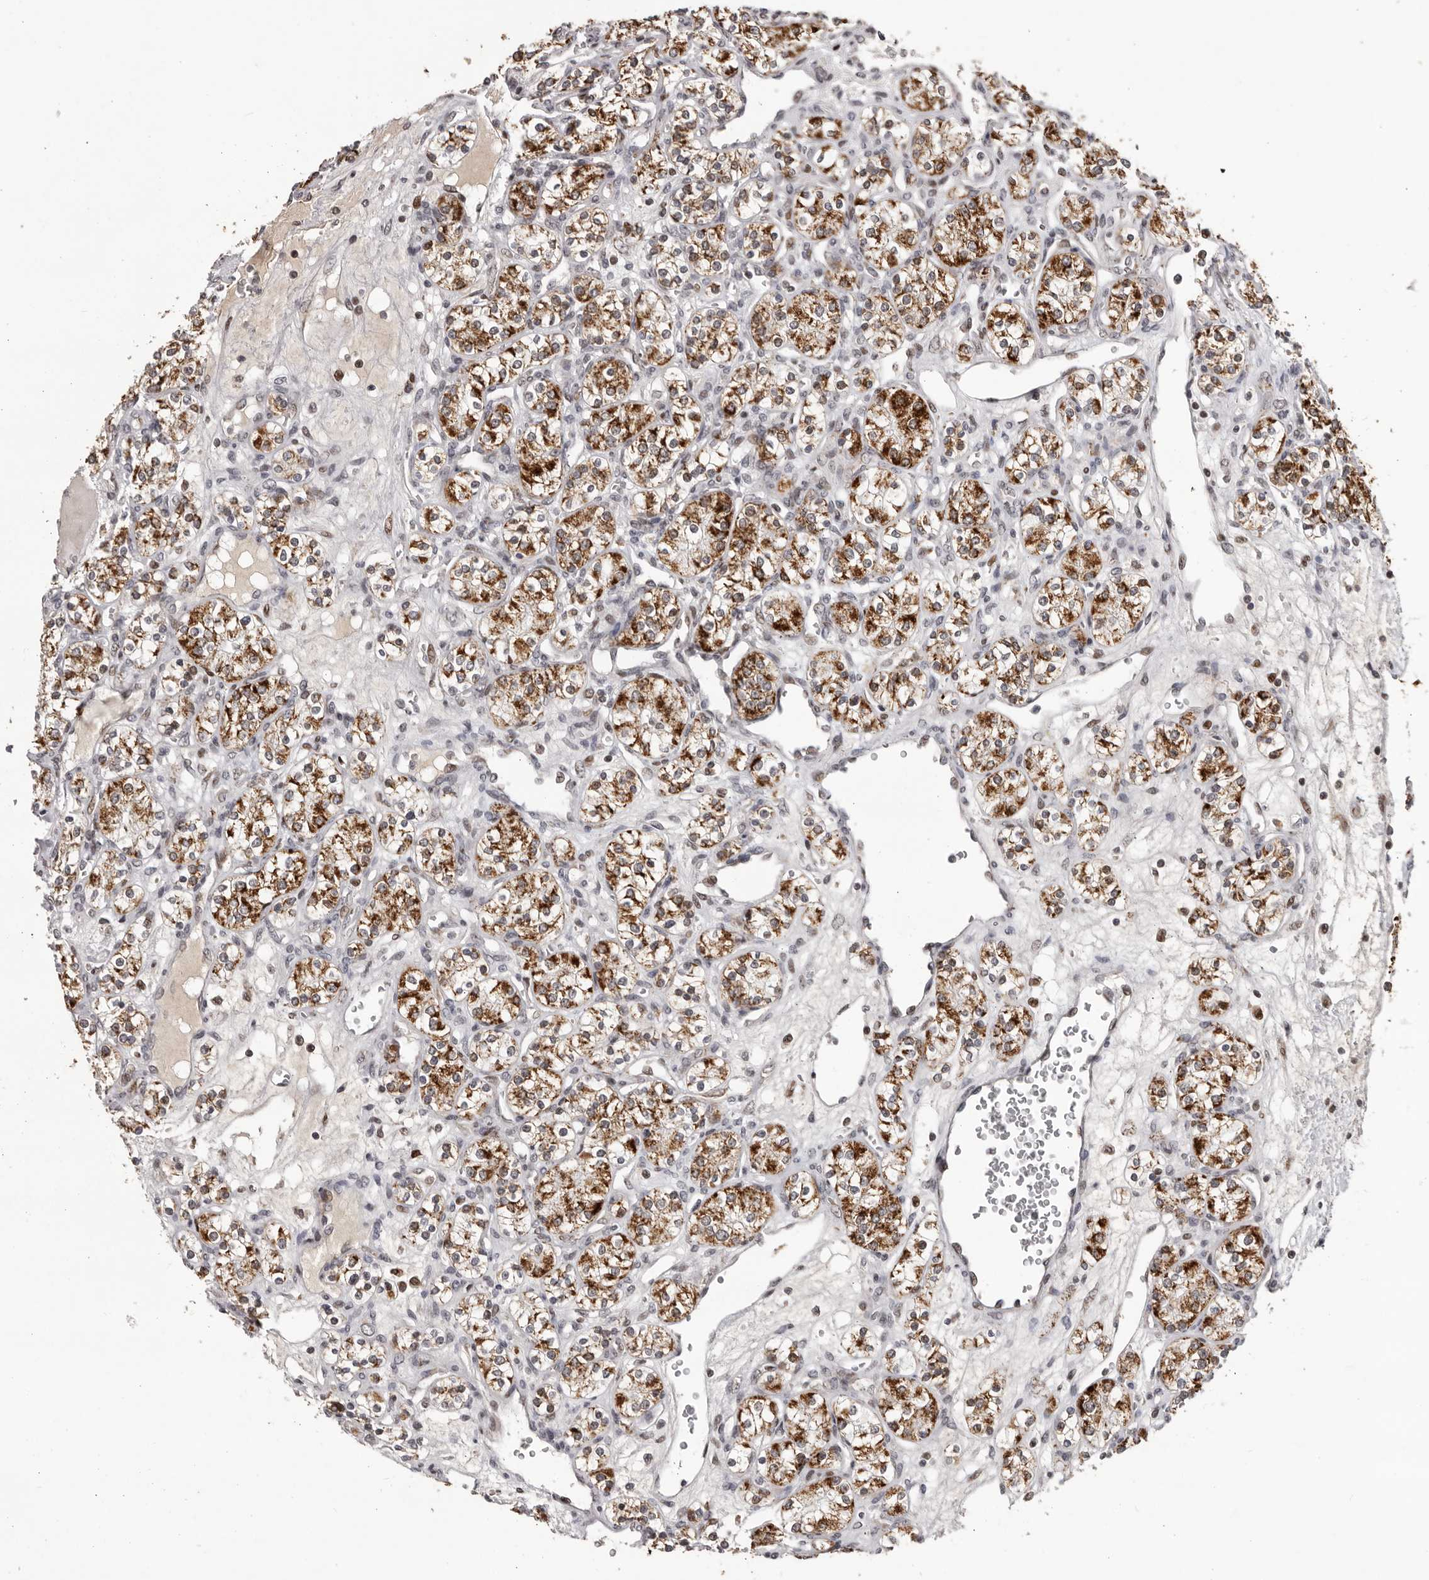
{"staining": {"intensity": "strong", "quantity": ">75%", "location": "cytoplasmic/membranous"}, "tissue": "renal cancer", "cell_type": "Tumor cells", "image_type": "cancer", "snomed": [{"axis": "morphology", "description": "Adenocarcinoma, NOS"}, {"axis": "topography", "description": "Kidney"}], "caption": "Adenocarcinoma (renal) stained with a brown dye demonstrates strong cytoplasmic/membranous positive expression in approximately >75% of tumor cells.", "gene": "C17orf99", "patient": {"sex": "male", "age": 77}}